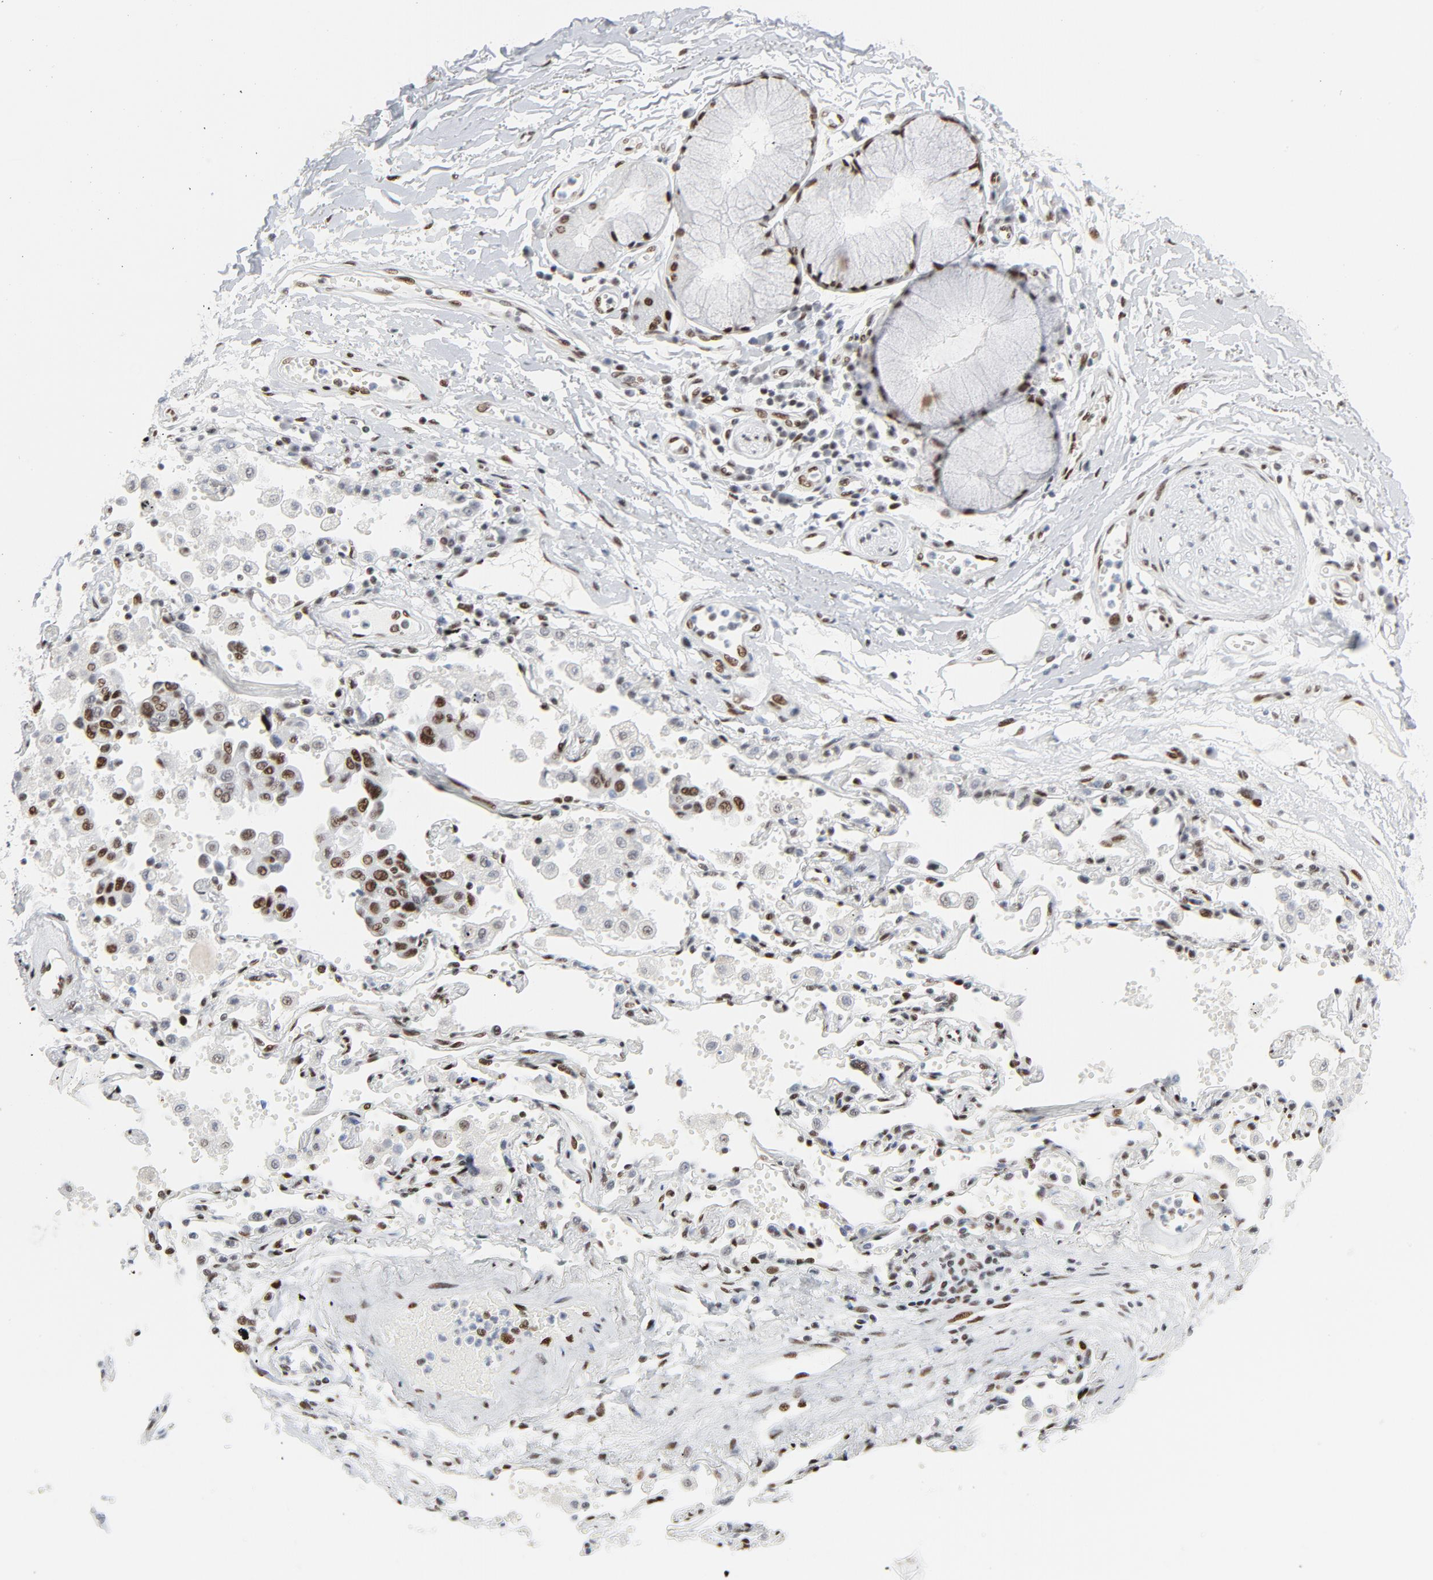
{"staining": {"intensity": "negative", "quantity": "none", "location": "none"}, "tissue": "adipose tissue", "cell_type": "Adipocytes", "image_type": "normal", "snomed": [{"axis": "morphology", "description": "Normal tissue, NOS"}, {"axis": "morphology", "description": "Adenocarcinoma, NOS"}, {"axis": "topography", "description": "Cartilage tissue"}, {"axis": "topography", "description": "Bronchus"}, {"axis": "topography", "description": "Lung"}], "caption": "IHC of normal adipose tissue demonstrates no expression in adipocytes.", "gene": "HSF1", "patient": {"sex": "female", "age": 67}}